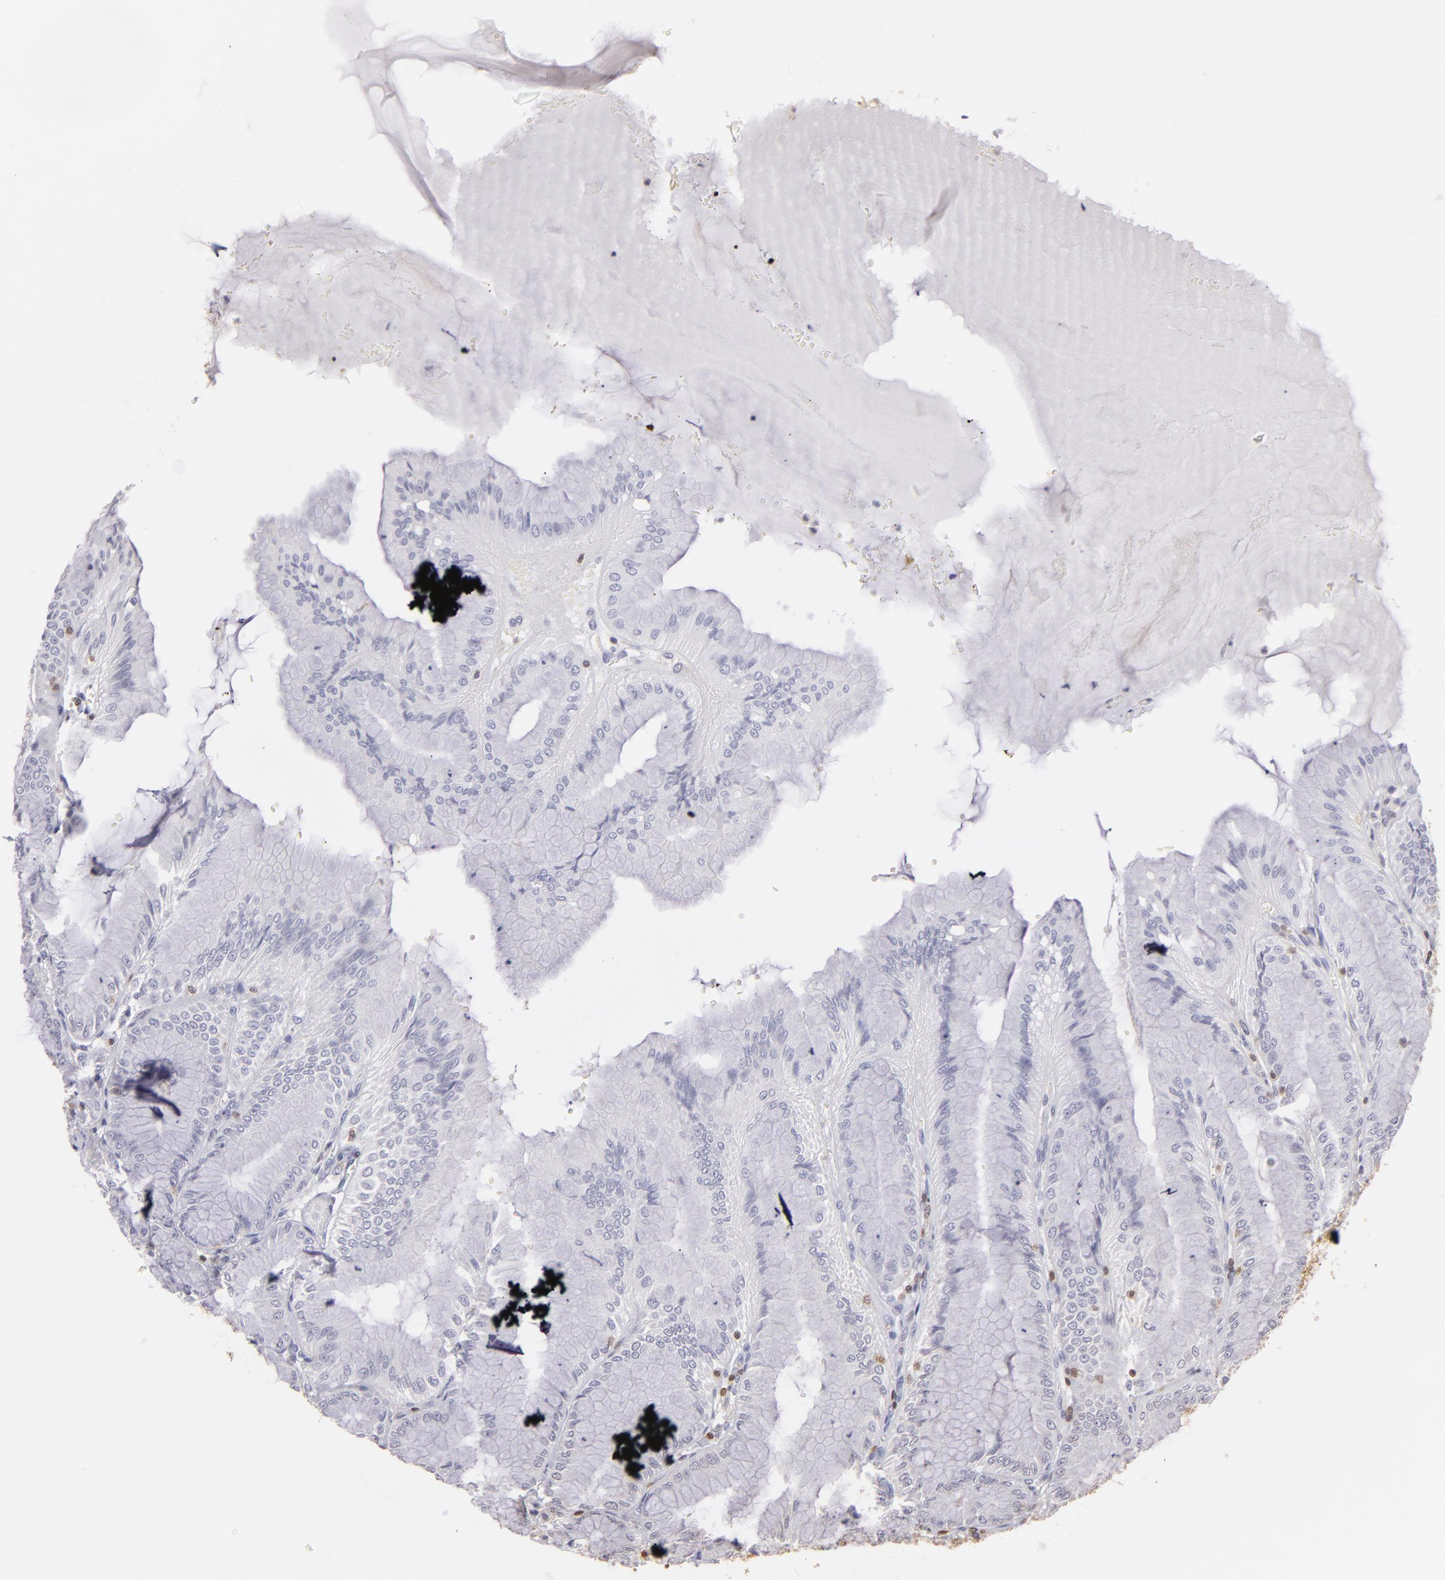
{"staining": {"intensity": "negative", "quantity": "none", "location": "none"}, "tissue": "stomach", "cell_type": "Glandular cells", "image_type": "normal", "snomed": [{"axis": "morphology", "description": "Normal tissue, NOS"}, {"axis": "topography", "description": "Stomach, lower"}], "caption": "IHC histopathology image of benign stomach: stomach stained with DAB exhibits no significant protein staining in glandular cells. (Immunohistochemistry, brightfield microscopy, high magnification).", "gene": "S100A2", "patient": {"sex": "male", "age": 71}}